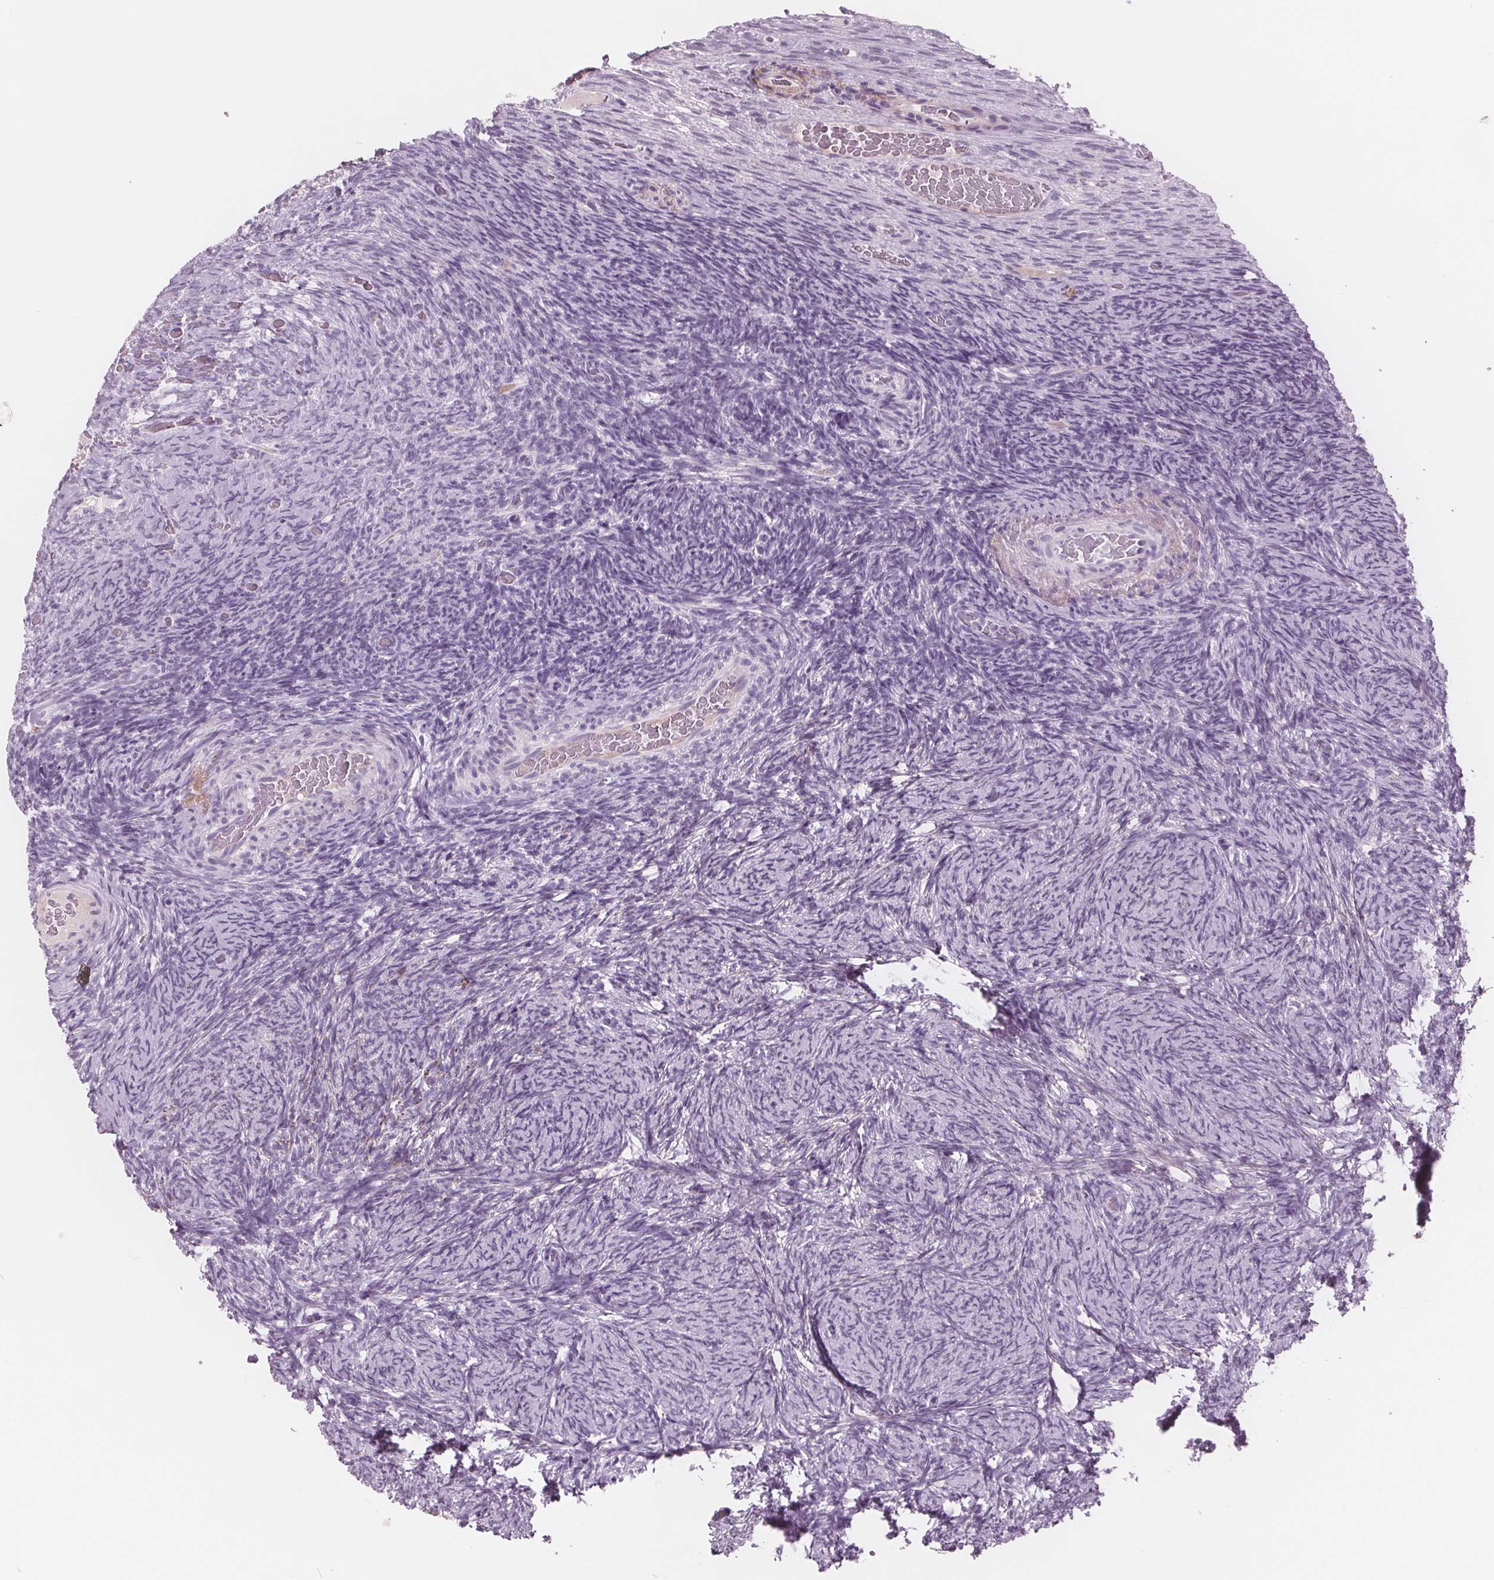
{"staining": {"intensity": "negative", "quantity": "none", "location": "none"}, "tissue": "ovary", "cell_type": "Ovarian stroma cells", "image_type": "normal", "snomed": [{"axis": "morphology", "description": "Normal tissue, NOS"}, {"axis": "topography", "description": "Ovary"}], "caption": "This is a image of immunohistochemistry staining of unremarkable ovary, which shows no staining in ovarian stroma cells.", "gene": "AMBP", "patient": {"sex": "female", "age": 34}}